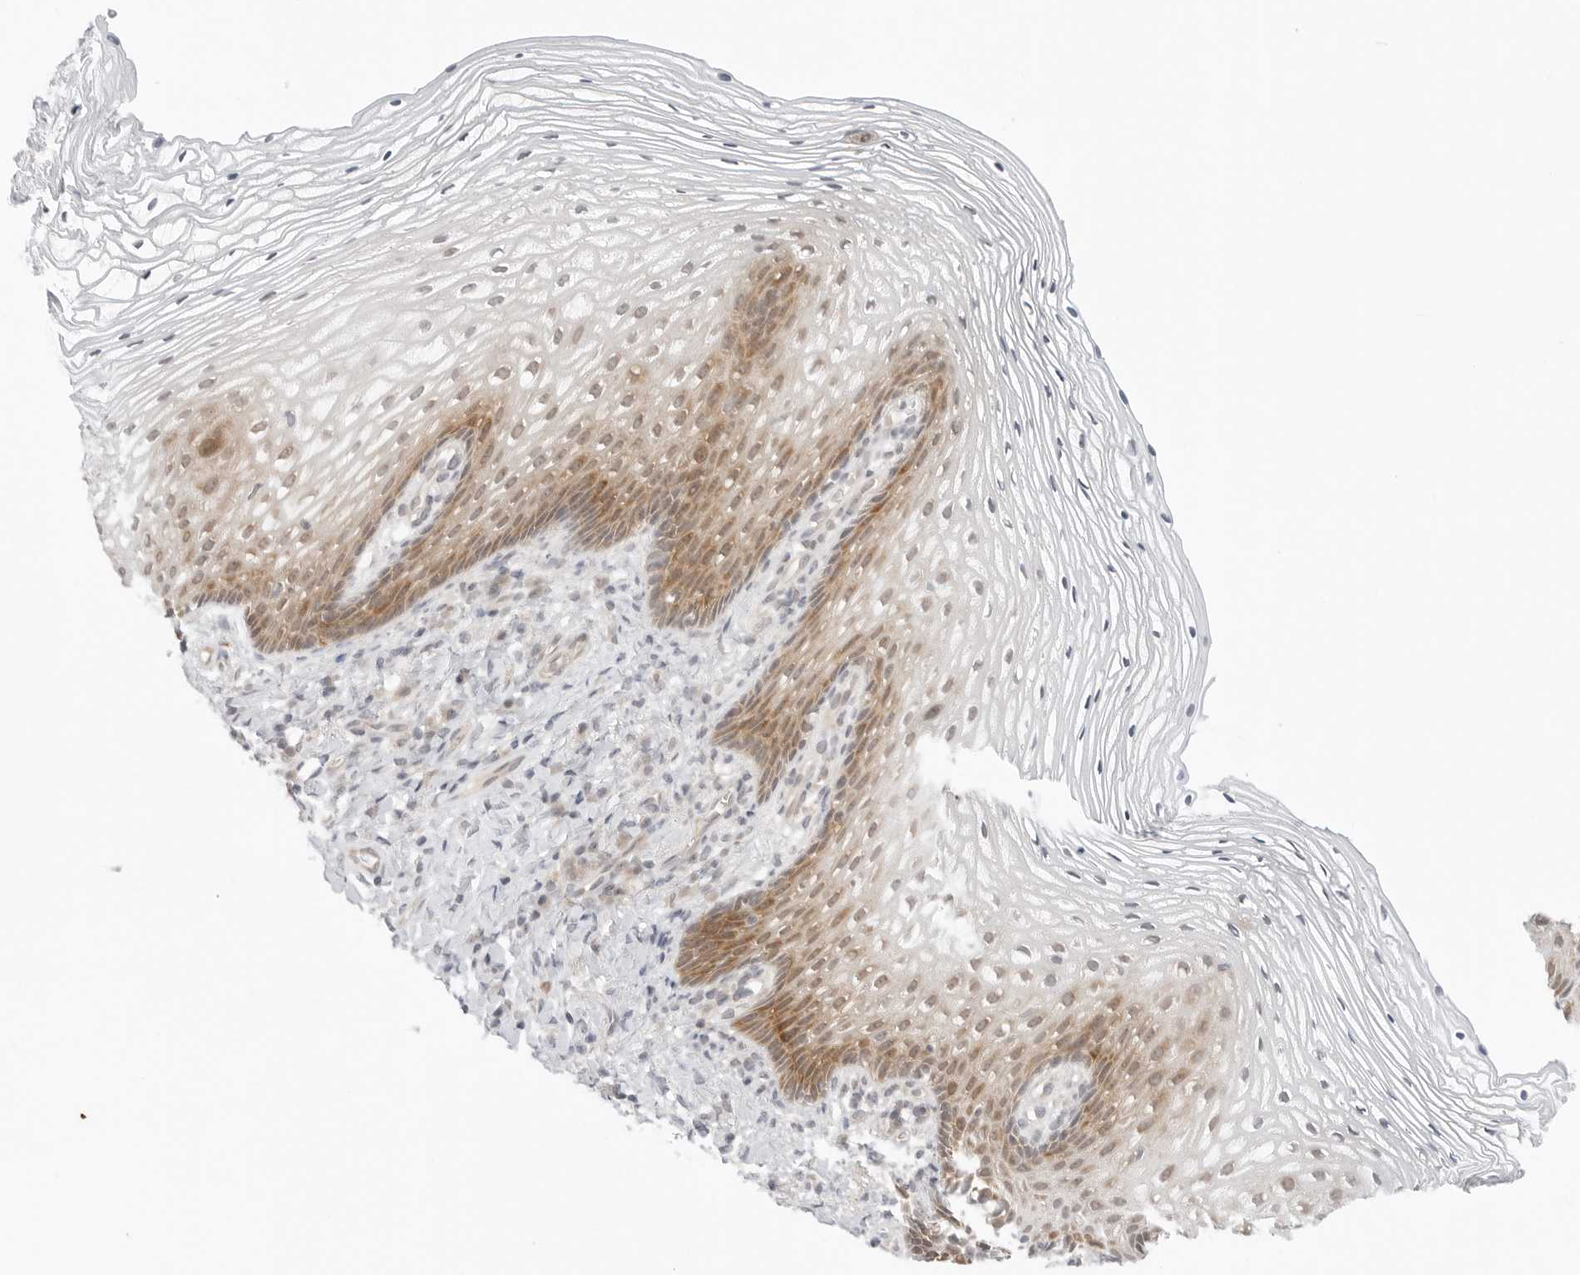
{"staining": {"intensity": "moderate", "quantity": "25%-75%", "location": "cytoplasmic/membranous,nuclear"}, "tissue": "vagina", "cell_type": "Squamous epithelial cells", "image_type": "normal", "snomed": [{"axis": "morphology", "description": "Normal tissue, NOS"}, {"axis": "topography", "description": "Vagina"}], "caption": "Approximately 25%-75% of squamous epithelial cells in normal vagina display moderate cytoplasmic/membranous,nuclear protein positivity as visualized by brown immunohistochemical staining.", "gene": "NUDC", "patient": {"sex": "female", "age": 60}}